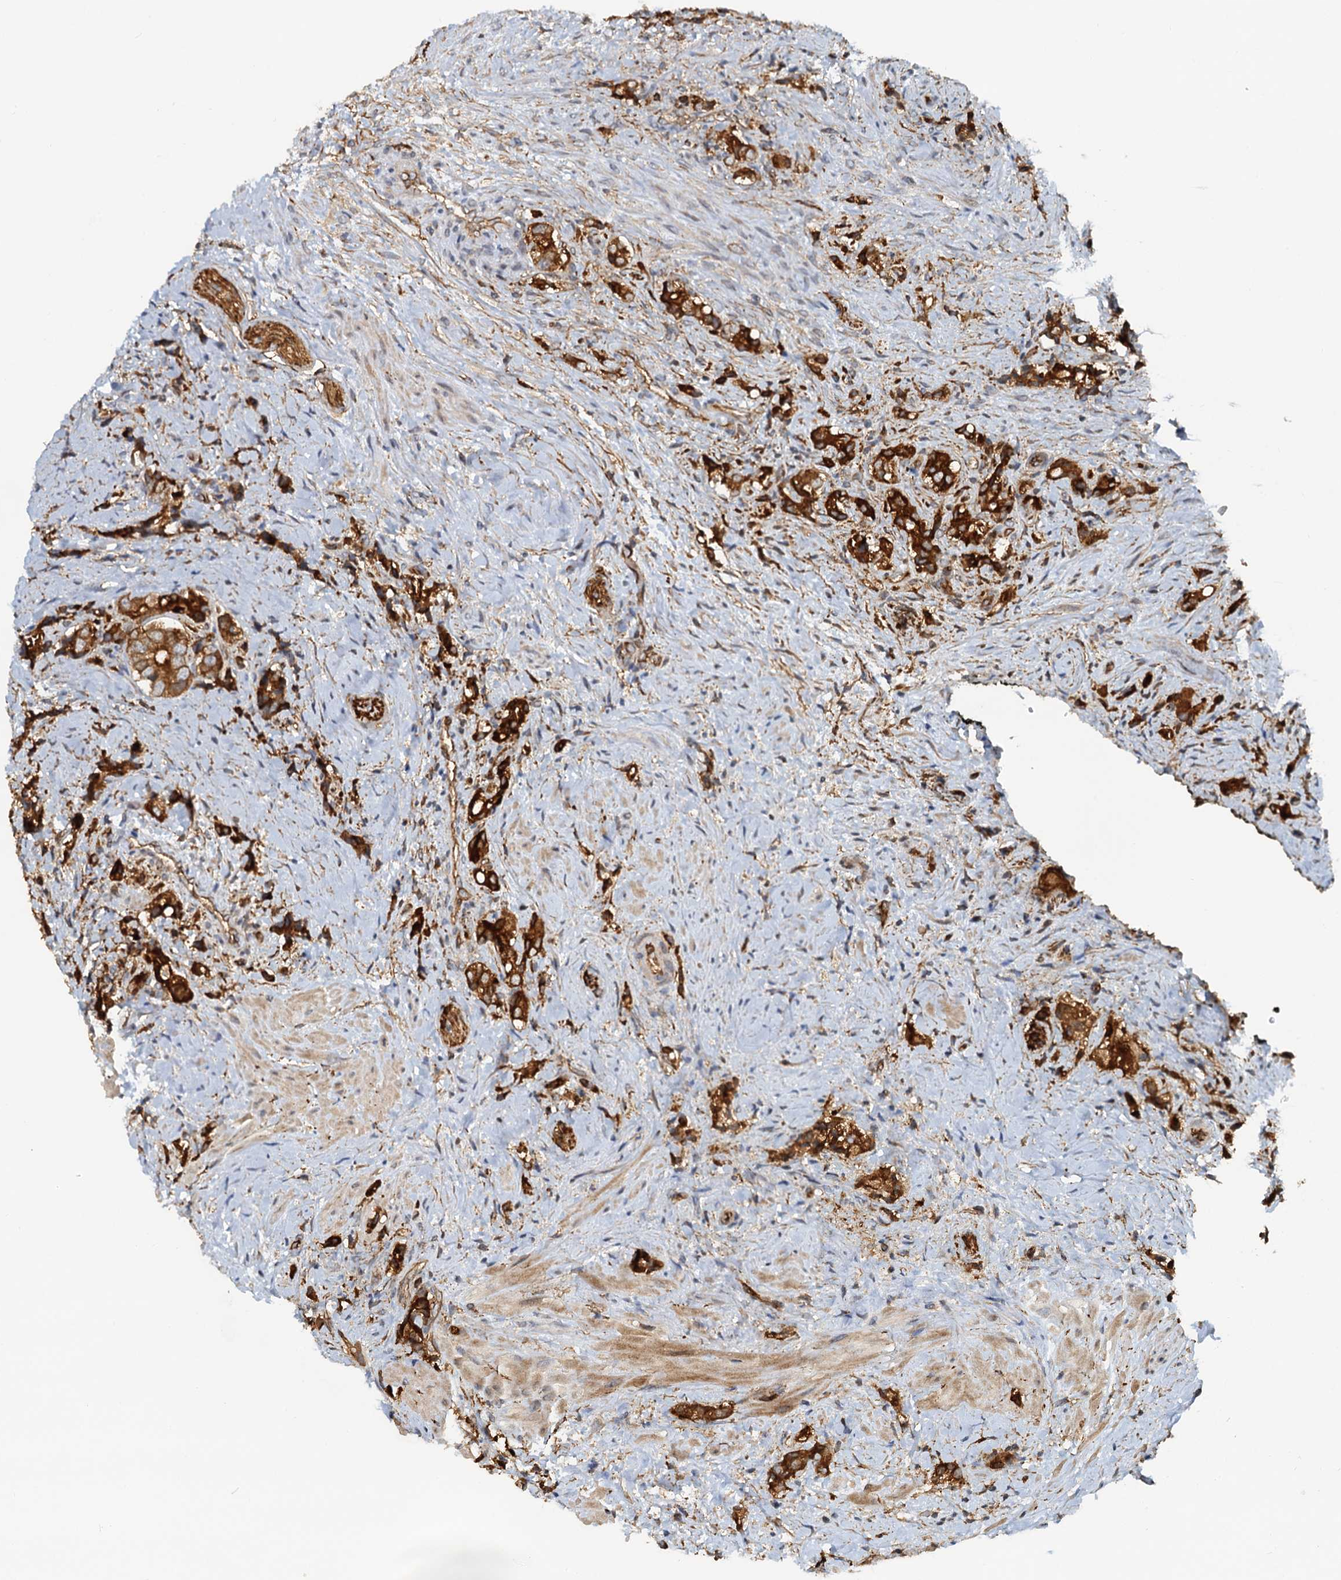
{"staining": {"intensity": "strong", "quantity": ">75%", "location": "cytoplasmic/membranous"}, "tissue": "prostate cancer", "cell_type": "Tumor cells", "image_type": "cancer", "snomed": [{"axis": "morphology", "description": "Adenocarcinoma, High grade"}, {"axis": "topography", "description": "Prostate"}], "caption": "About >75% of tumor cells in human prostate cancer (high-grade adenocarcinoma) exhibit strong cytoplasmic/membranous protein staining as visualized by brown immunohistochemical staining.", "gene": "NIPAL3", "patient": {"sex": "male", "age": 65}}